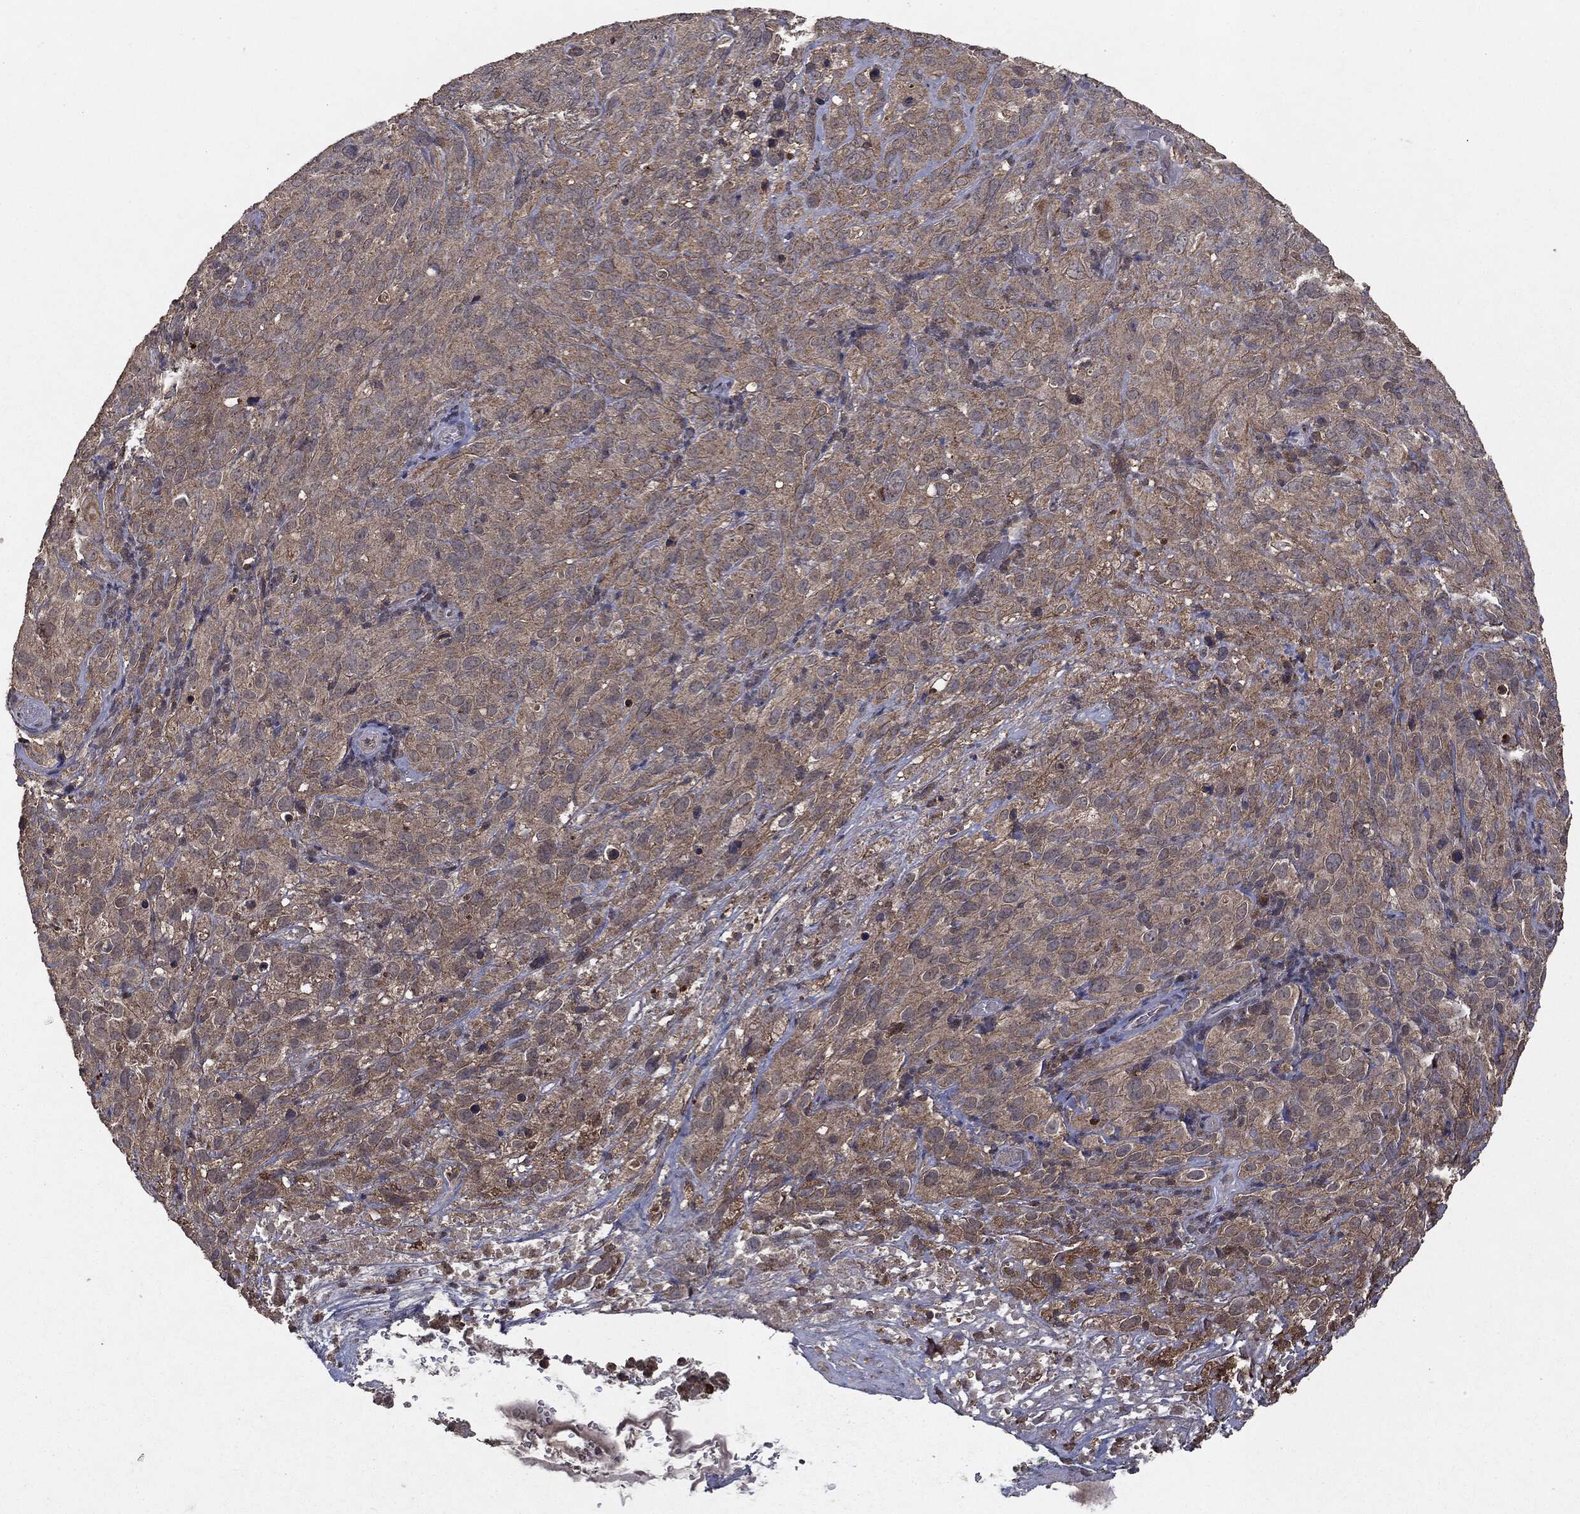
{"staining": {"intensity": "negative", "quantity": "none", "location": "none"}, "tissue": "cervical cancer", "cell_type": "Tumor cells", "image_type": "cancer", "snomed": [{"axis": "morphology", "description": "Squamous cell carcinoma, NOS"}, {"axis": "topography", "description": "Cervix"}], "caption": "Cervical cancer was stained to show a protein in brown. There is no significant expression in tumor cells.", "gene": "MTOR", "patient": {"sex": "female", "age": 51}}